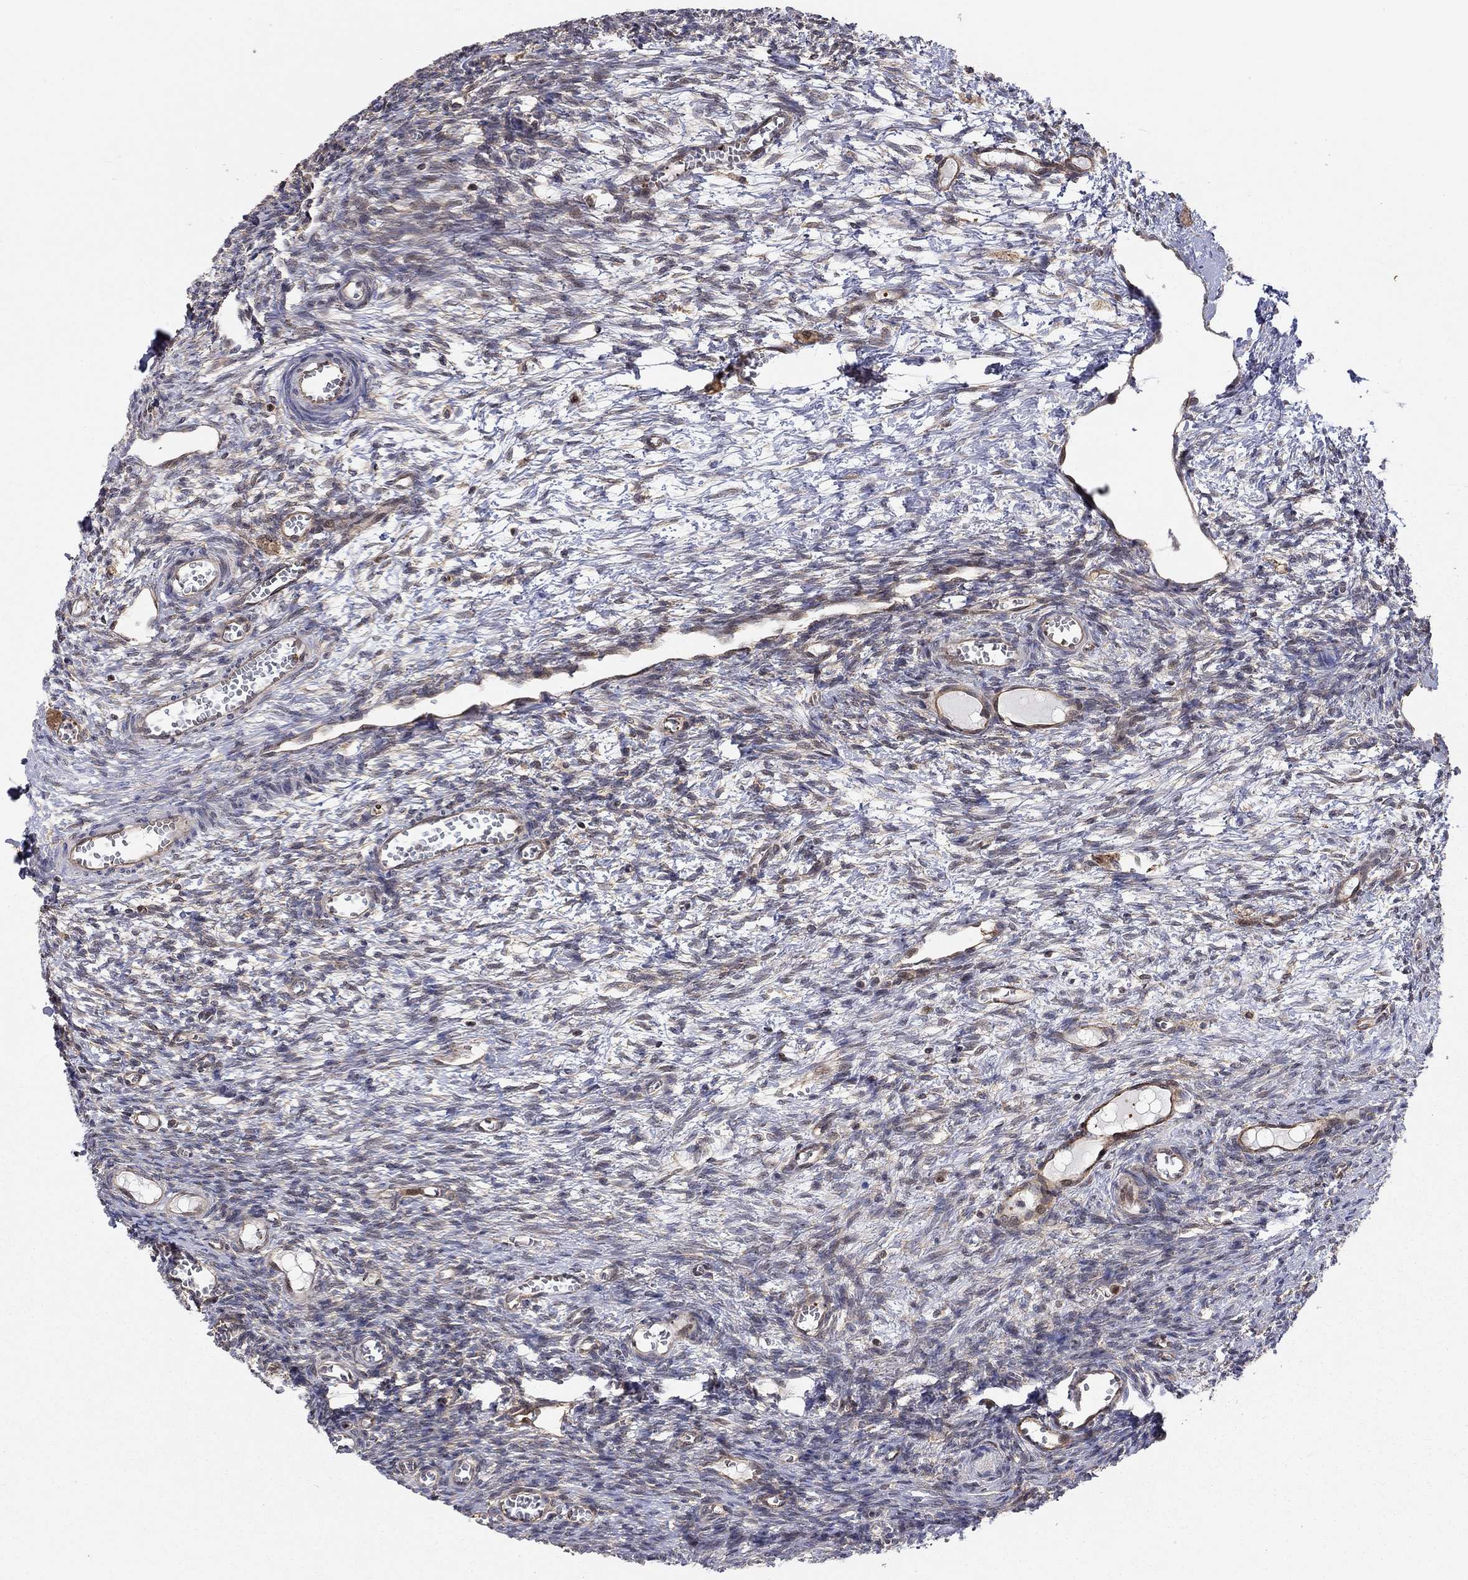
{"staining": {"intensity": "negative", "quantity": "none", "location": "none"}, "tissue": "ovary", "cell_type": "Ovarian stroma cells", "image_type": "normal", "snomed": [{"axis": "morphology", "description": "Normal tissue, NOS"}, {"axis": "topography", "description": "Ovary"}], "caption": "IHC of benign human ovary demonstrates no staining in ovarian stroma cells. (IHC, brightfield microscopy, high magnification).", "gene": "TDP1", "patient": {"sex": "female", "age": 27}}